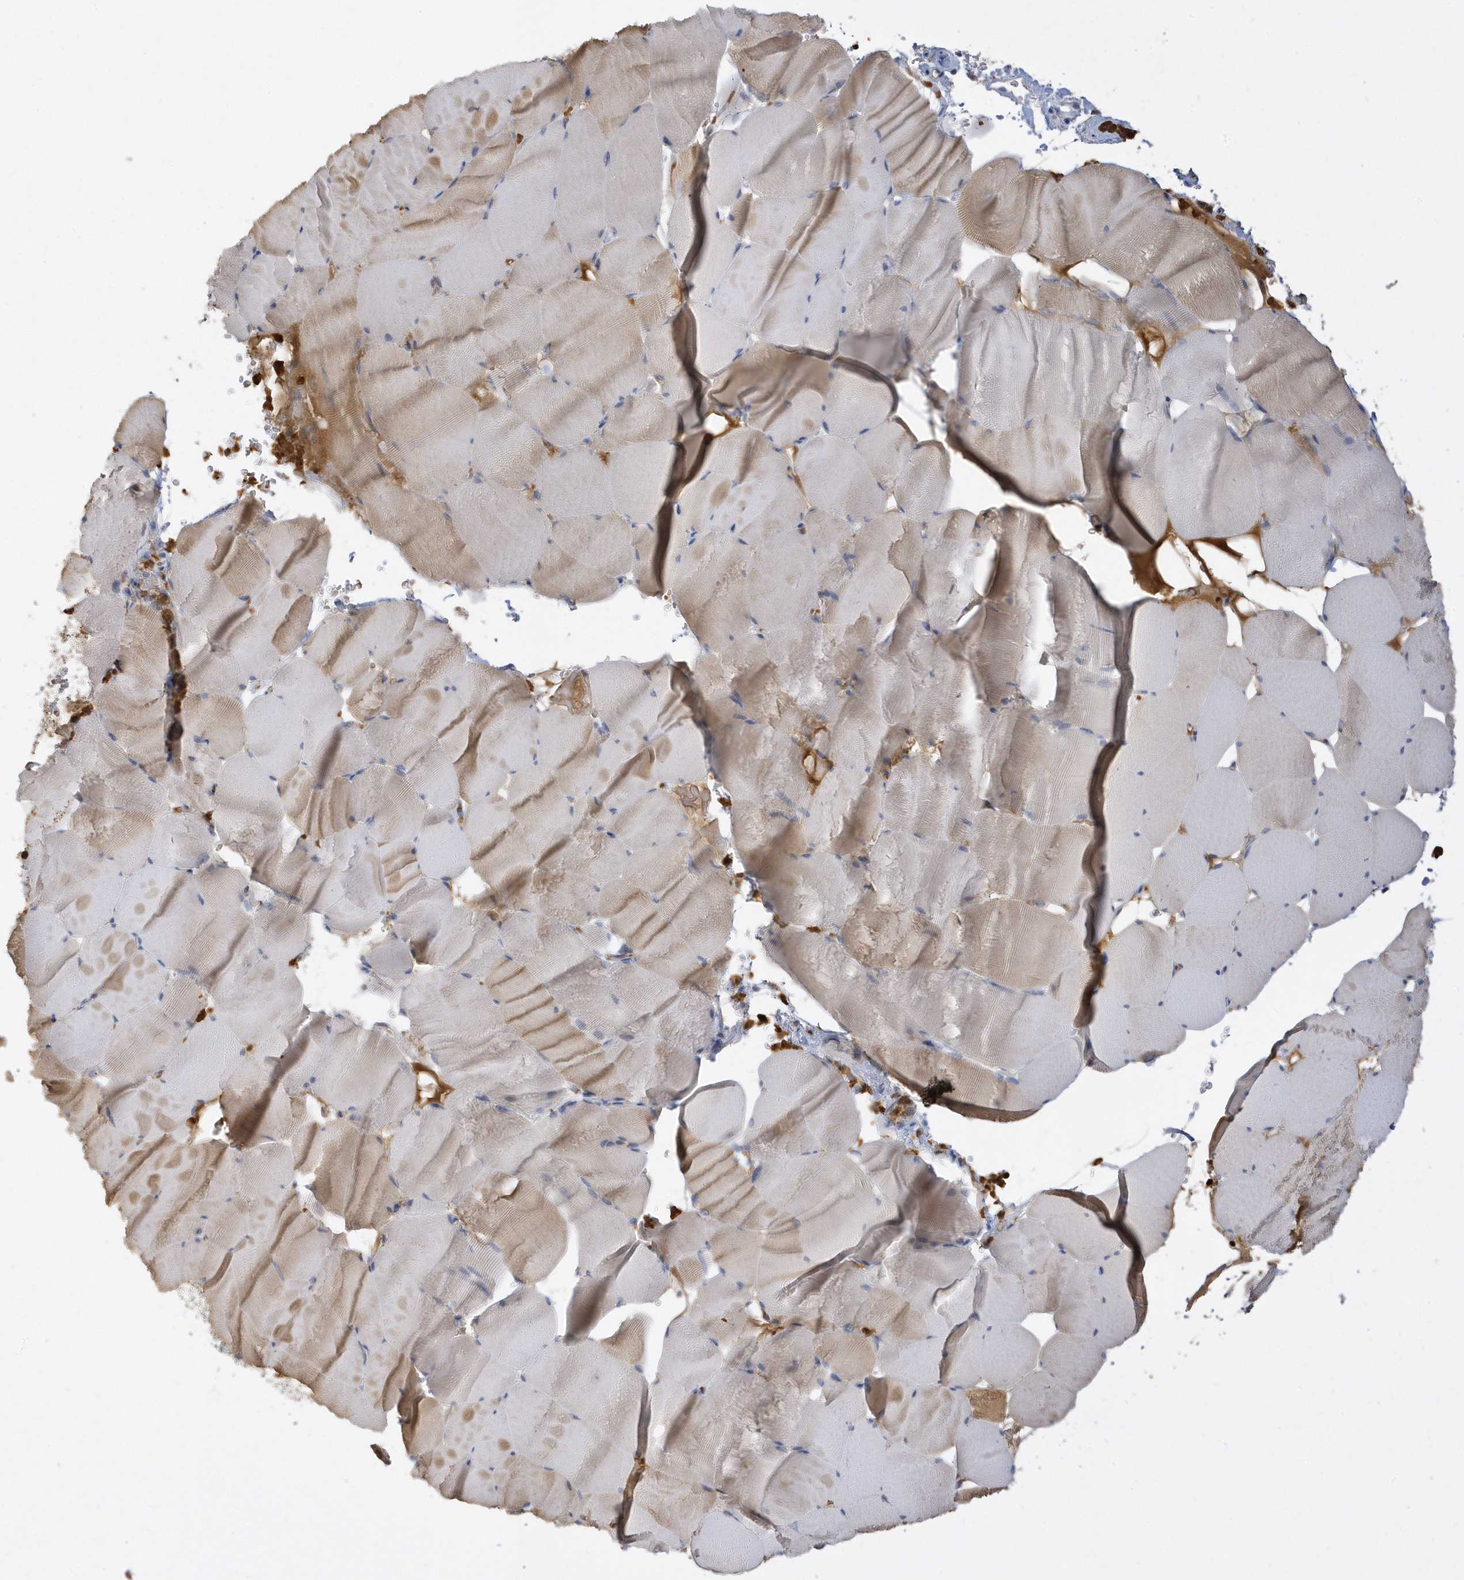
{"staining": {"intensity": "weak", "quantity": "25%-75%", "location": "cytoplasmic/membranous"}, "tissue": "skeletal muscle", "cell_type": "Myocytes", "image_type": "normal", "snomed": [{"axis": "morphology", "description": "Normal tissue, NOS"}, {"axis": "topography", "description": "Skeletal muscle"}], "caption": "A high-resolution histopathology image shows immunohistochemistry staining of normal skeletal muscle, which displays weak cytoplasmic/membranous expression in approximately 25%-75% of myocytes.", "gene": "DPP9", "patient": {"sex": "male", "age": 62}}